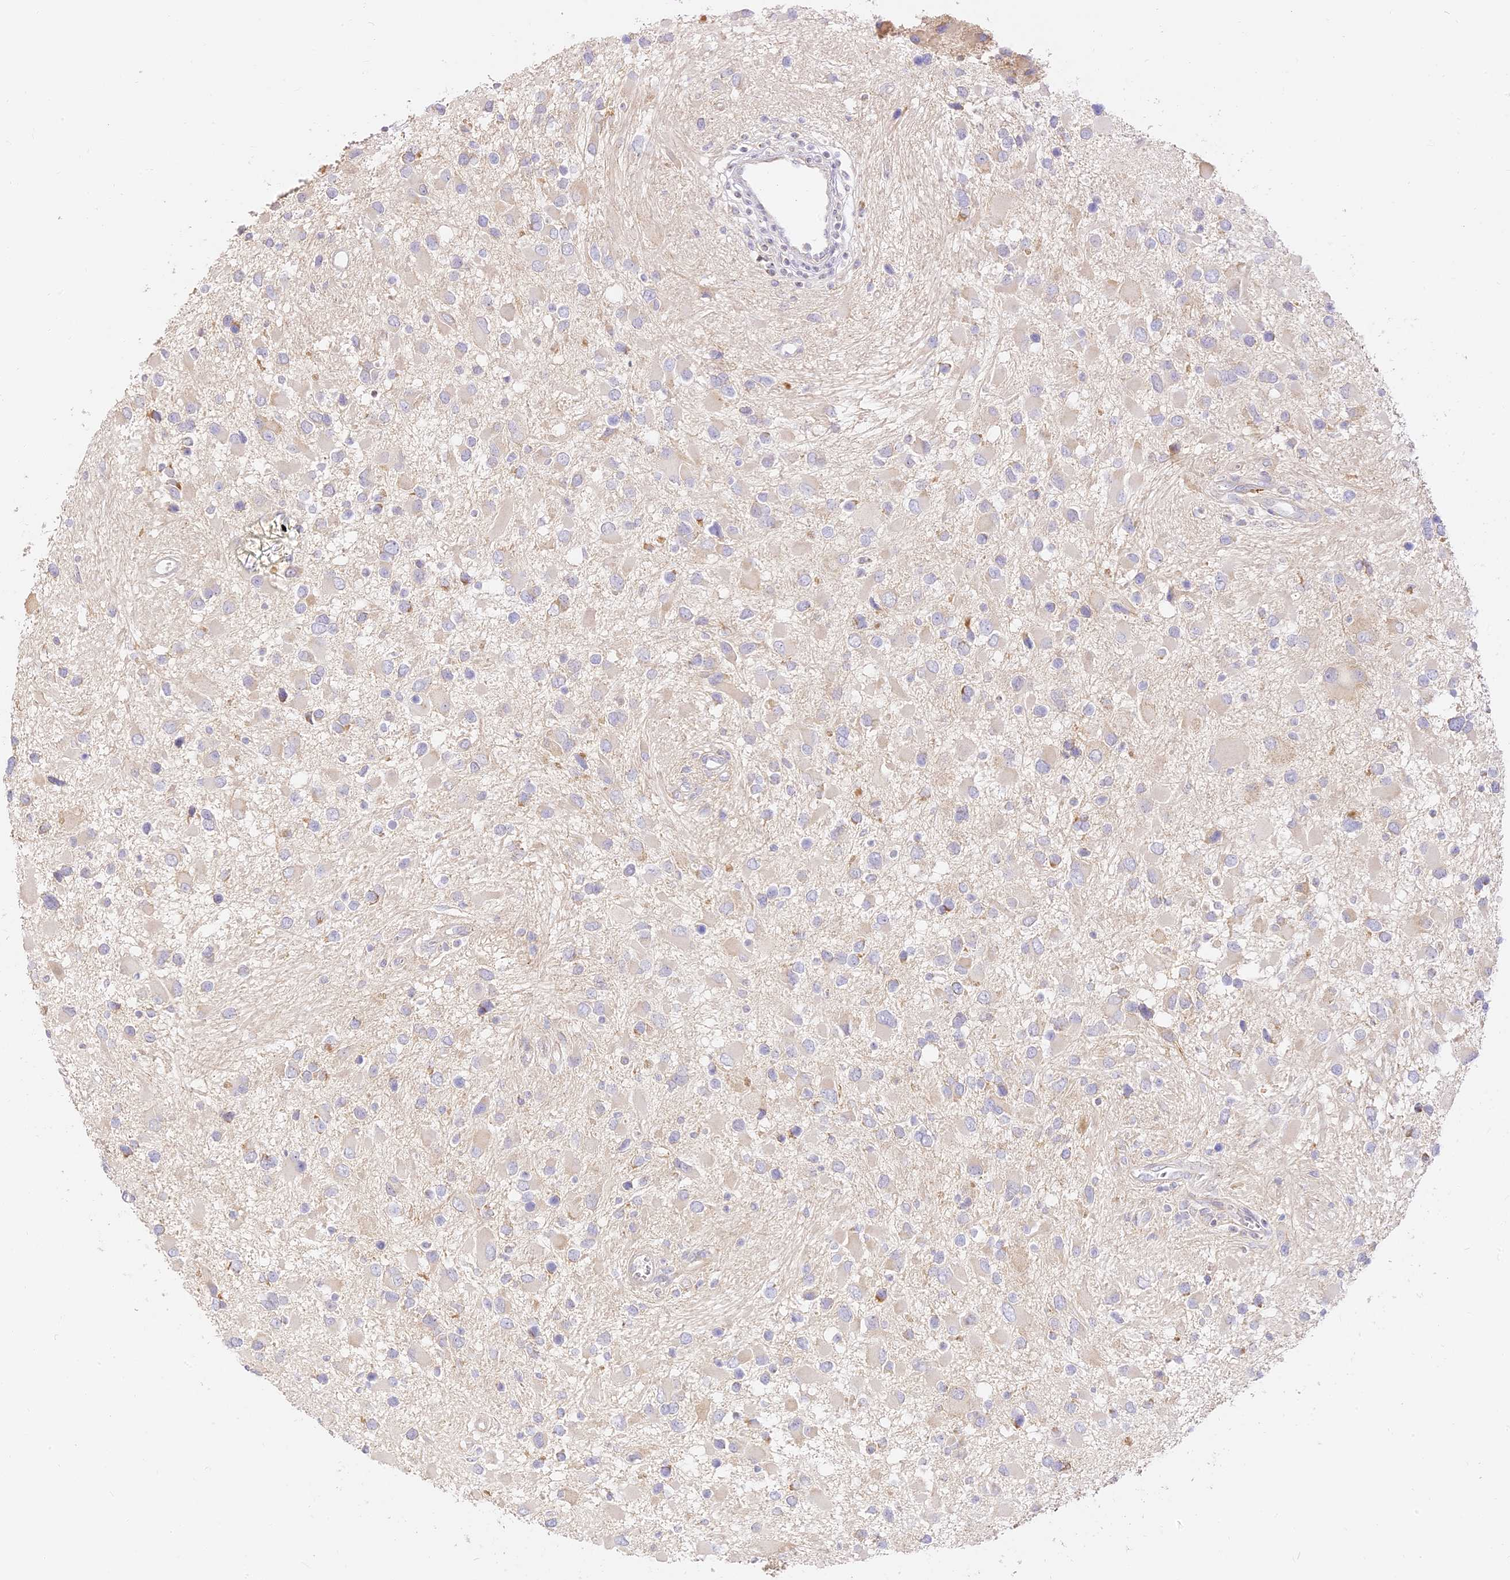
{"staining": {"intensity": "weak", "quantity": "<25%", "location": "cytoplasmic/membranous"}, "tissue": "glioma", "cell_type": "Tumor cells", "image_type": "cancer", "snomed": [{"axis": "morphology", "description": "Glioma, malignant, High grade"}, {"axis": "topography", "description": "Brain"}], "caption": "Immunohistochemistry micrograph of neoplastic tissue: human glioma stained with DAB exhibits no significant protein expression in tumor cells.", "gene": "LRRC15", "patient": {"sex": "male", "age": 53}}